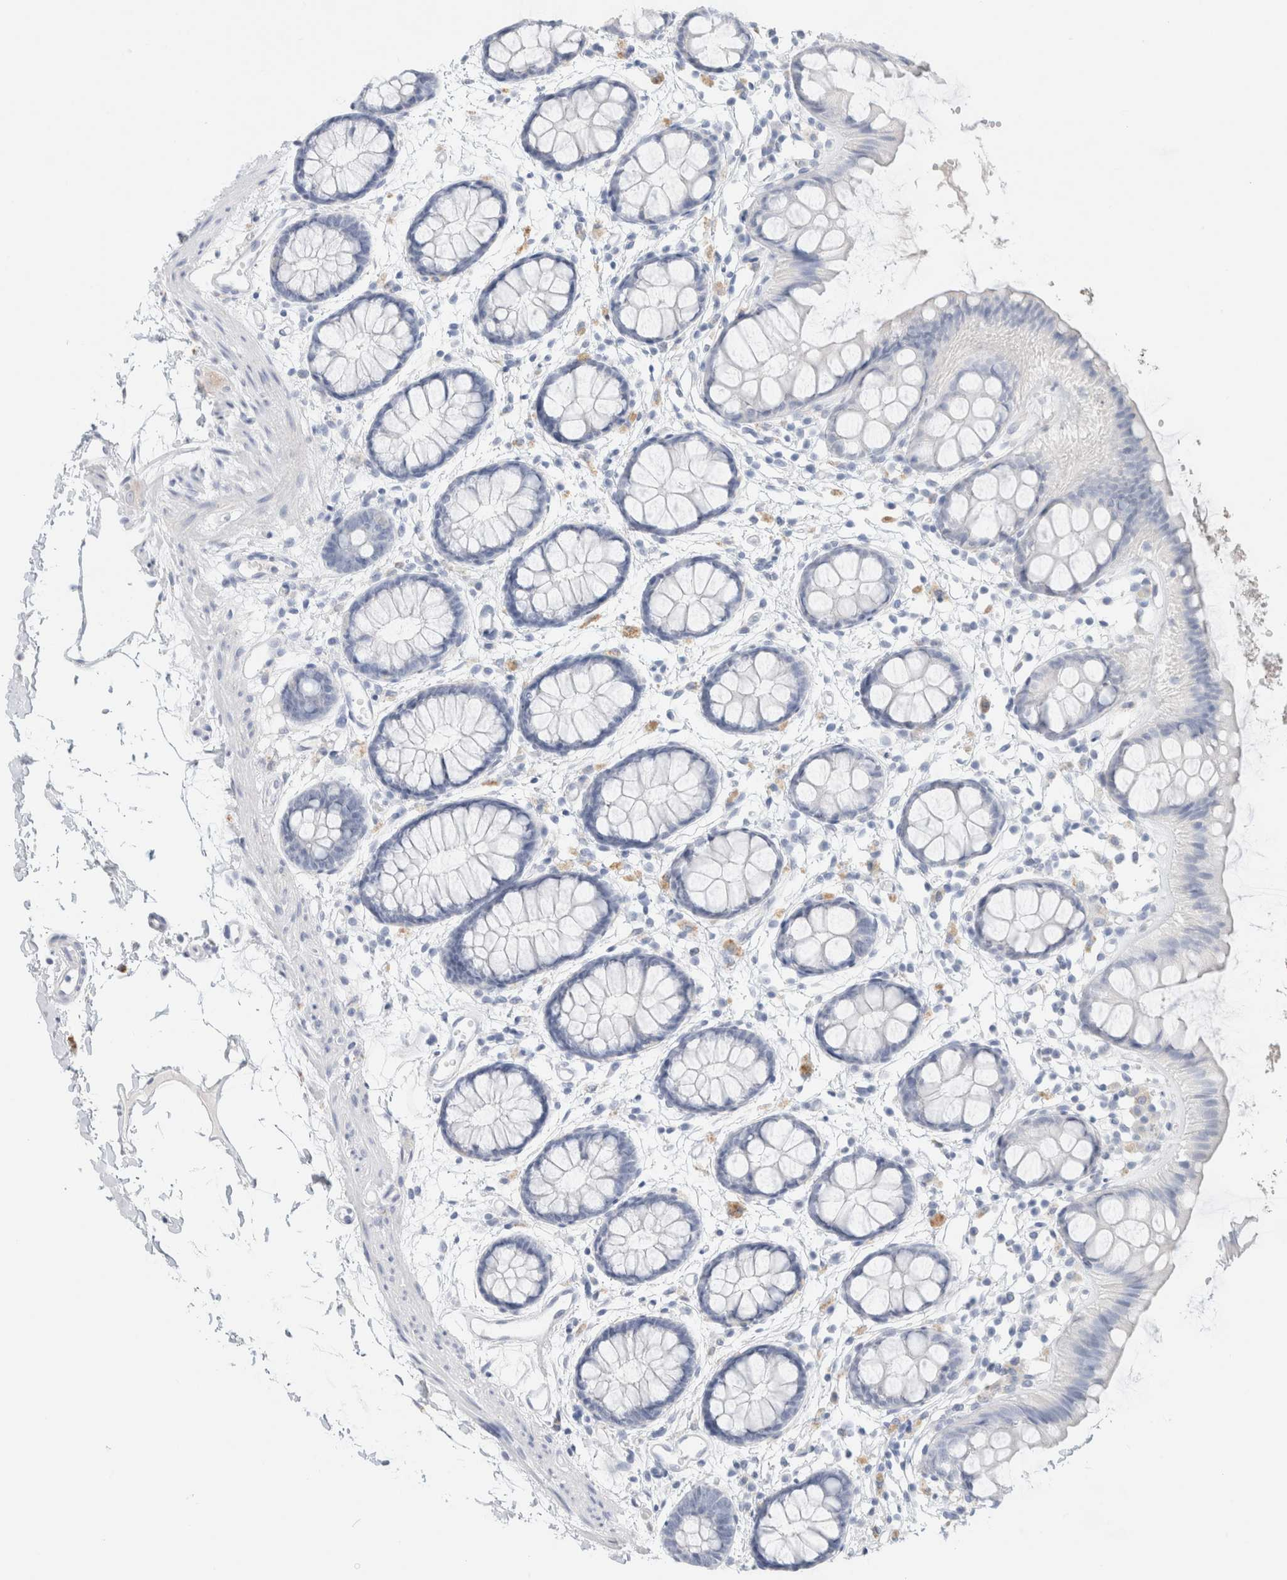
{"staining": {"intensity": "negative", "quantity": "none", "location": "none"}, "tissue": "rectum", "cell_type": "Glandular cells", "image_type": "normal", "snomed": [{"axis": "morphology", "description": "Normal tissue, NOS"}, {"axis": "topography", "description": "Rectum"}], "caption": "The photomicrograph shows no significant expression in glandular cells of rectum. (Stains: DAB immunohistochemistry (IHC) with hematoxylin counter stain, Microscopy: brightfield microscopy at high magnification).", "gene": "CPQ", "patient": {"sex": "female", "age": 66}}